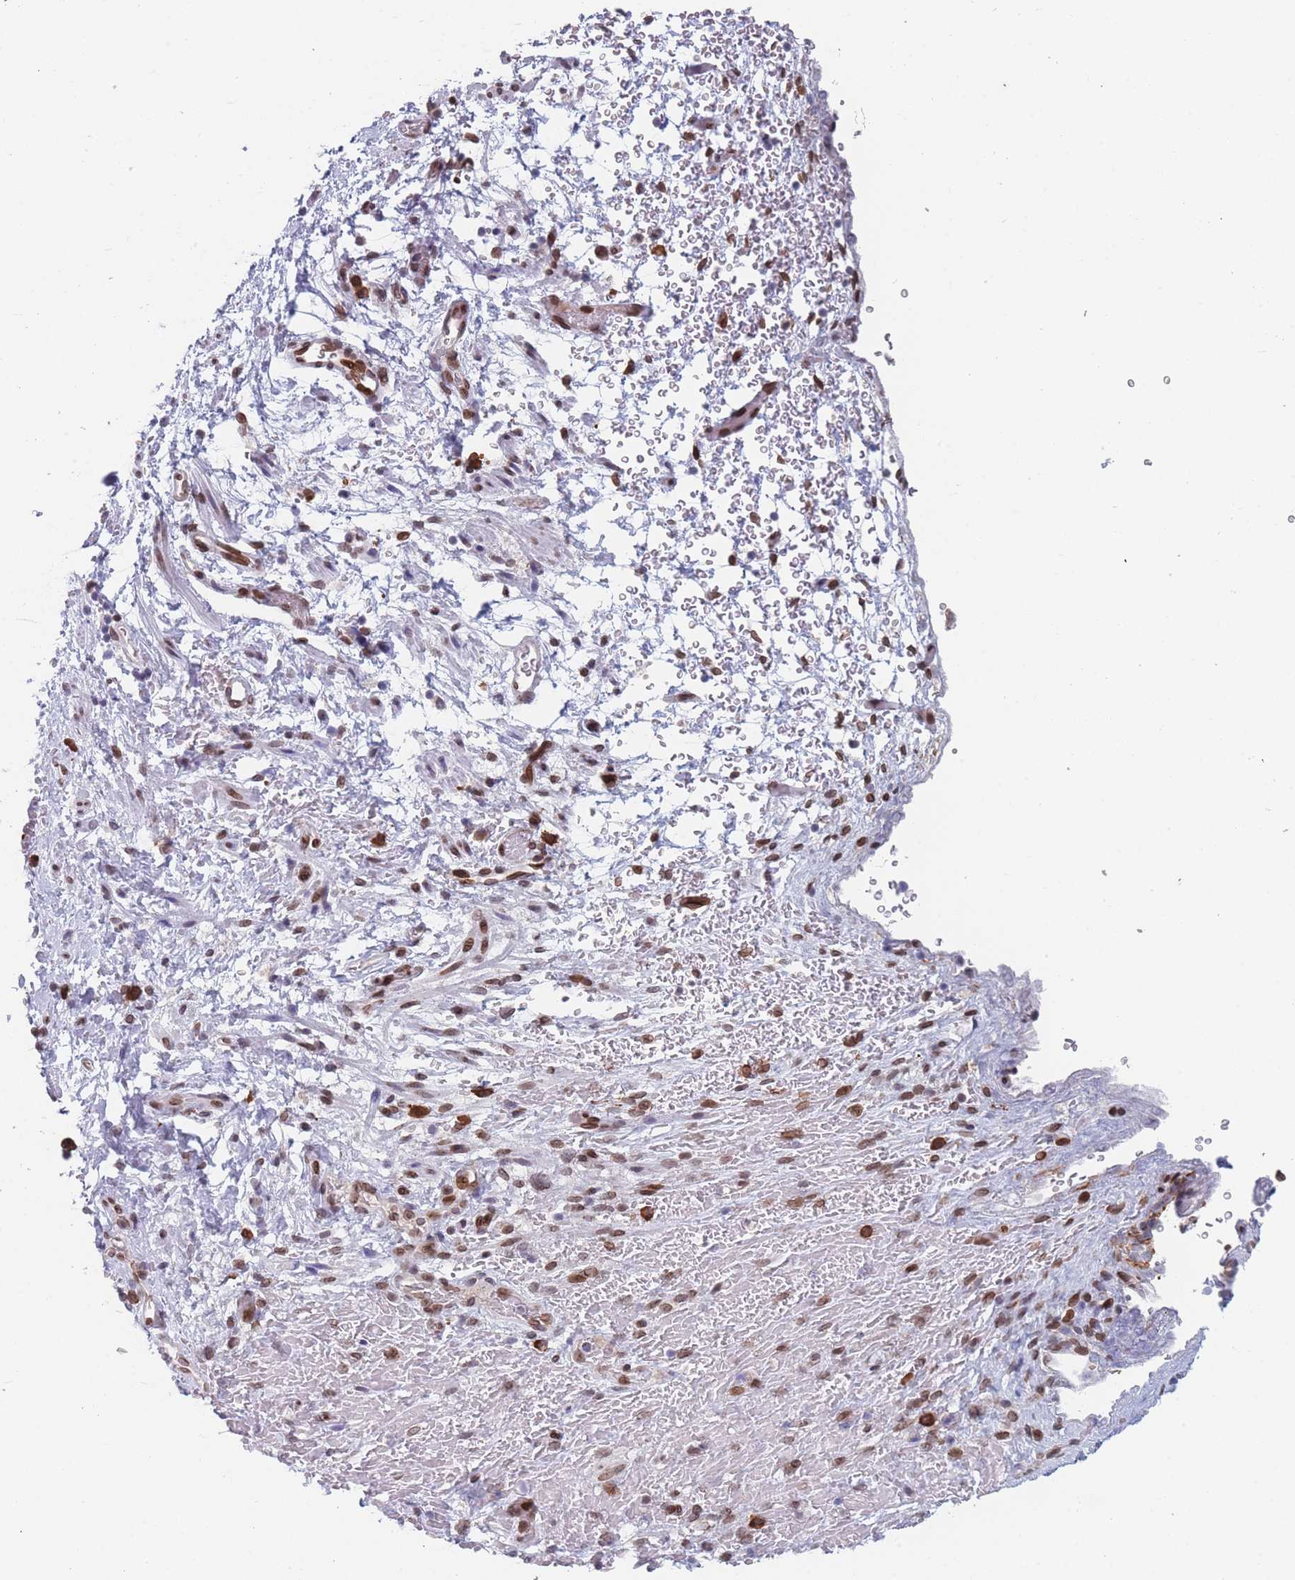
{"staining": {"intensity": "moderate", "quantity": ">75%", "location": "cytoplasmic/membranous,nuclear"}, "tissue": "smooth muscle", "cell_type": "Smooth muscle cells", "image_type": "normal", "snomed": [{"axis": "morphology", "description": "Normal tissue, NOS"}, {"axis": "topography", "description": "Smooth muscle"}, {"axis": "topography", "description": "Peripheral nerve tissue"}], "caption": "Immunohistochemistry (IHC) of benign smooth muscle demonstrates medium levels of moderate cytoplasmic/membranous,nuclear staining in approximately >75% of smooth muscle cells.", "gene": "ZBTB1", "patient": {"sex": "male", "age": 69}}